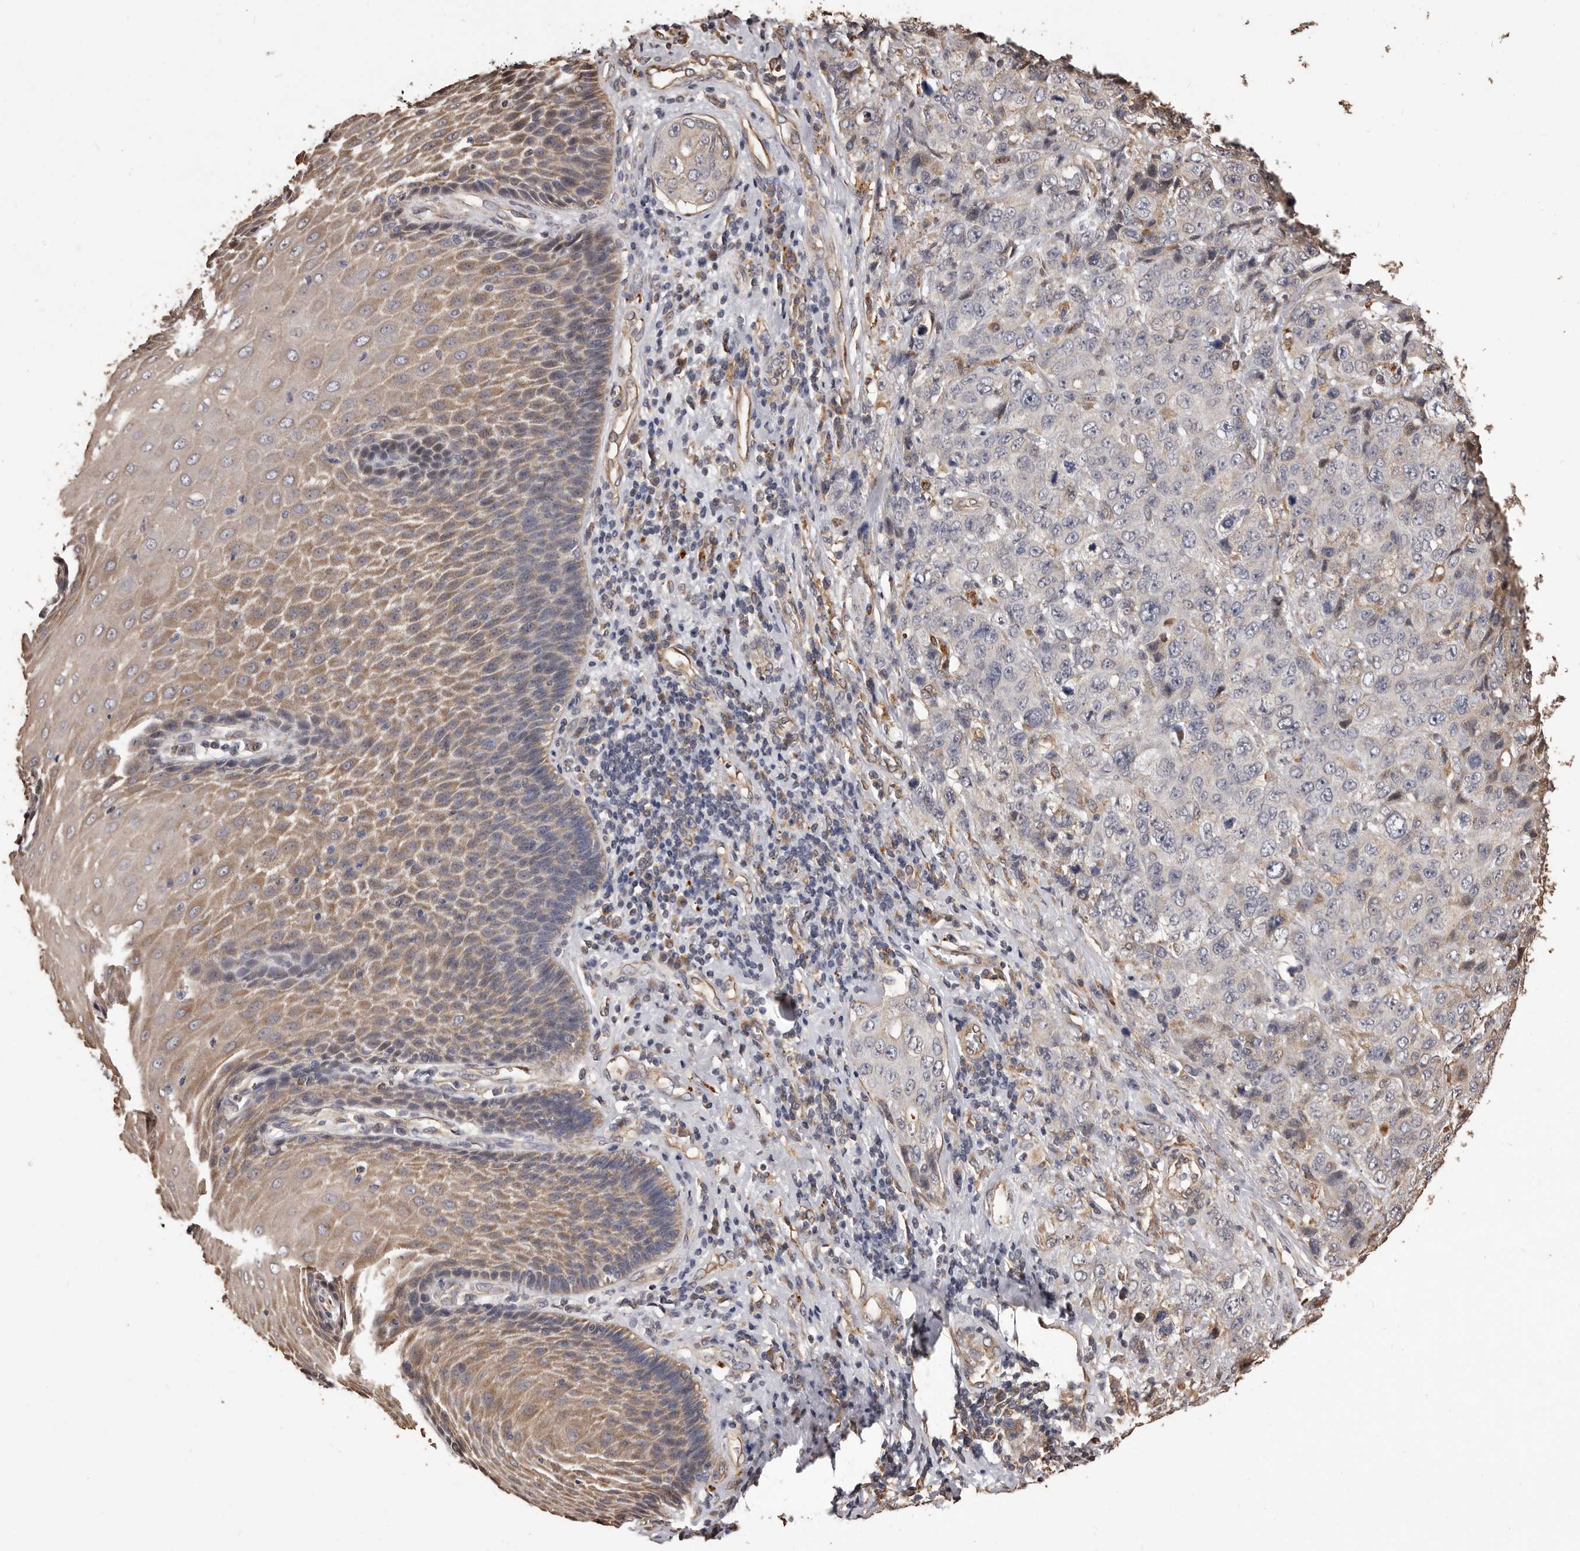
{"staining": {"intensity": "negative", "quantity": "none", "location": "none"}, "tissue": "stomach cancer", "cell_type": "Tumor cells", "image_type": "cancer", "snomed": [{"axis": "morphology", "description": "Adenocarcinoma, NOS"}, {"axis": "topography", "description": "Stomach"}], "caption": "IHC of adenocarcinoma (stomach) demonstrates no positivity in tumor cells.", "gene": "ALPK1", "patient": {"sex": "male", "age": 48}}